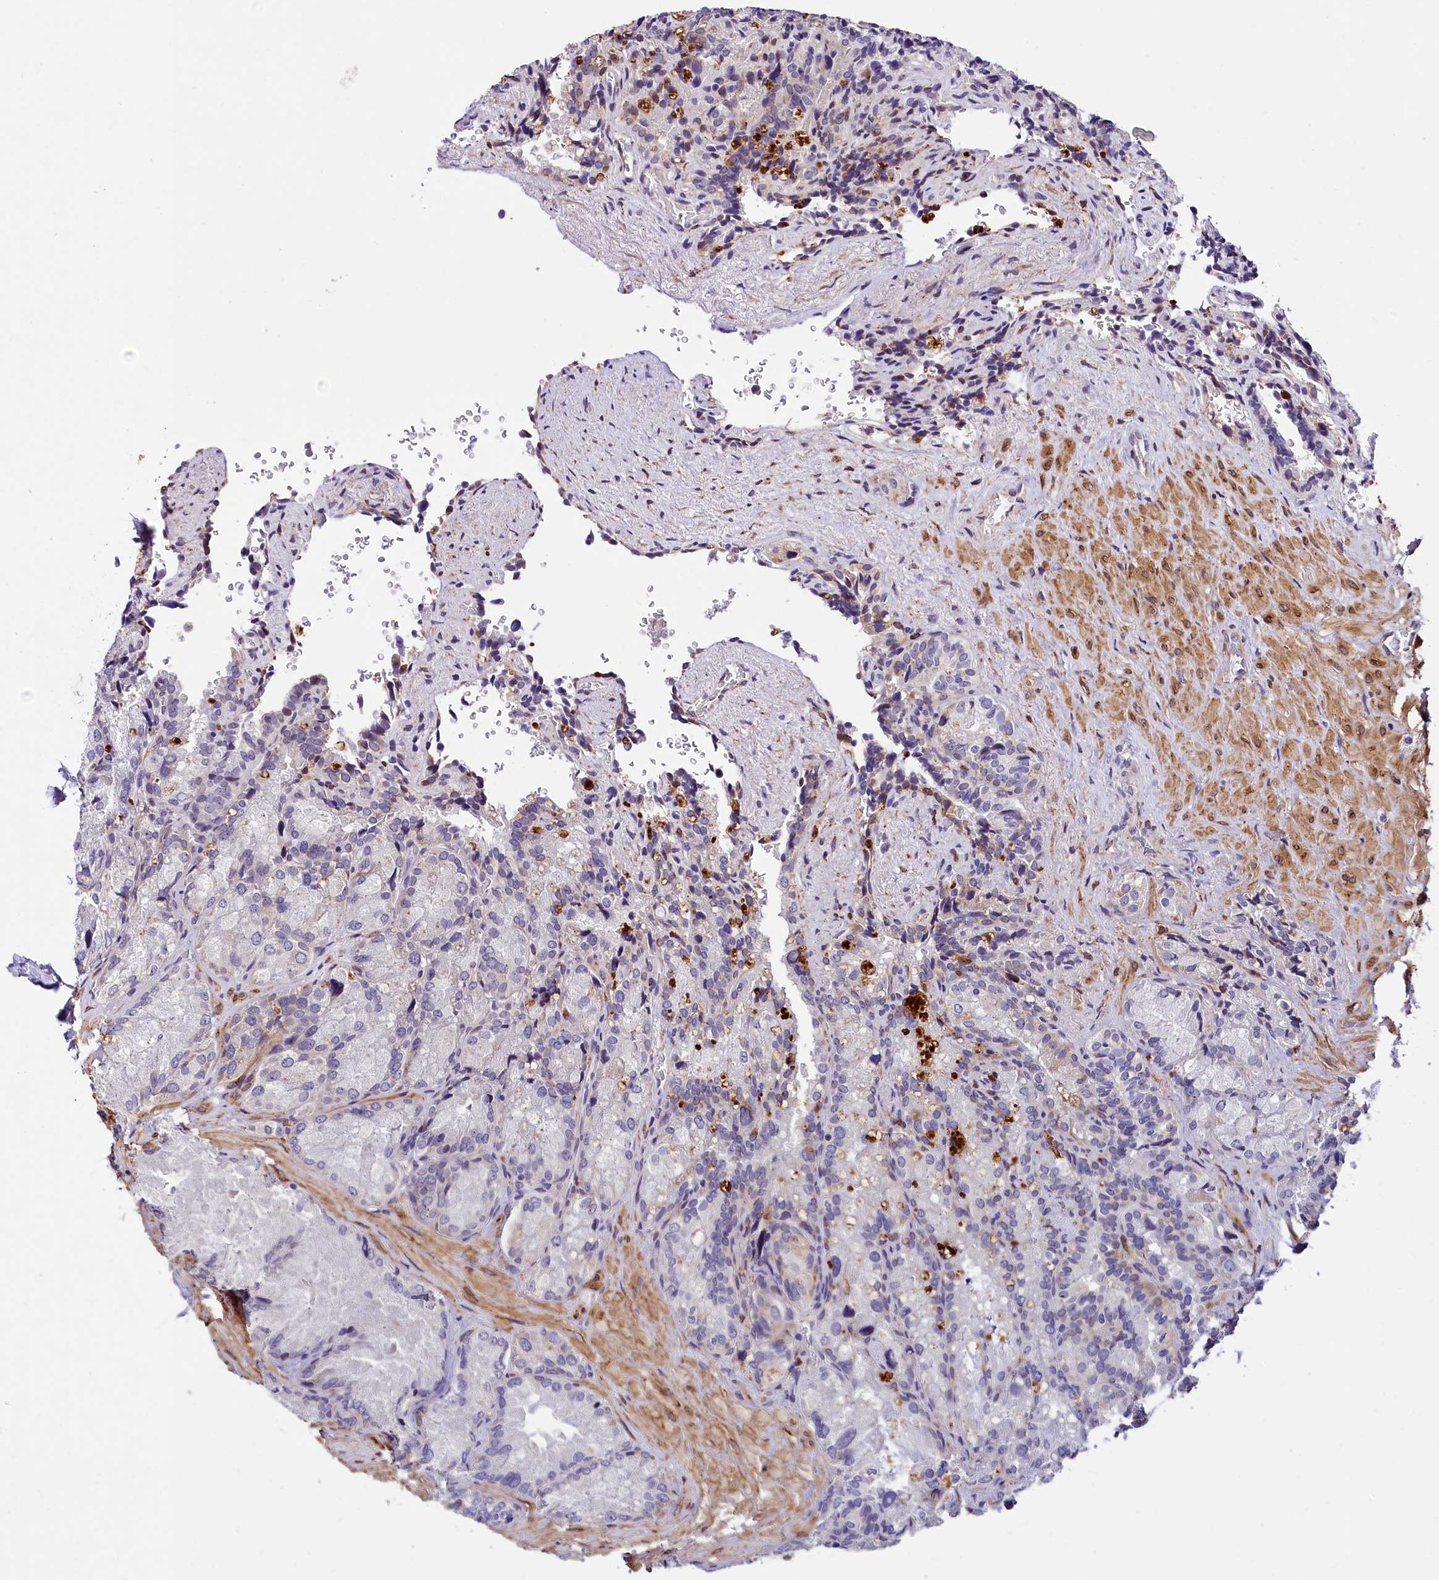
{"staining": {"intensity": "moderate", "quantity": "<25%", "location": "cytoplasmic/membranous"}, "tissue": "seminal vesicle", "cell_type": "Glandular cells", "image_type": "normal", "snomed": [{"axis": "morphology", "description": "Normal tissue, NOS"}, {"axis": "topography", "description": "Seminal veicle"}], "caption": "An image of seminal vesicle stained for a protein demonstrates moderate cytoplasmic/membranous brown staining in glandular cells. The staining was performed using DAB, with brown indicating positive protein expression. Nuclei are stained blue with hematoxylin.", "gene": "ITGA1", "patient": {"sex": "male", "age": 62}}